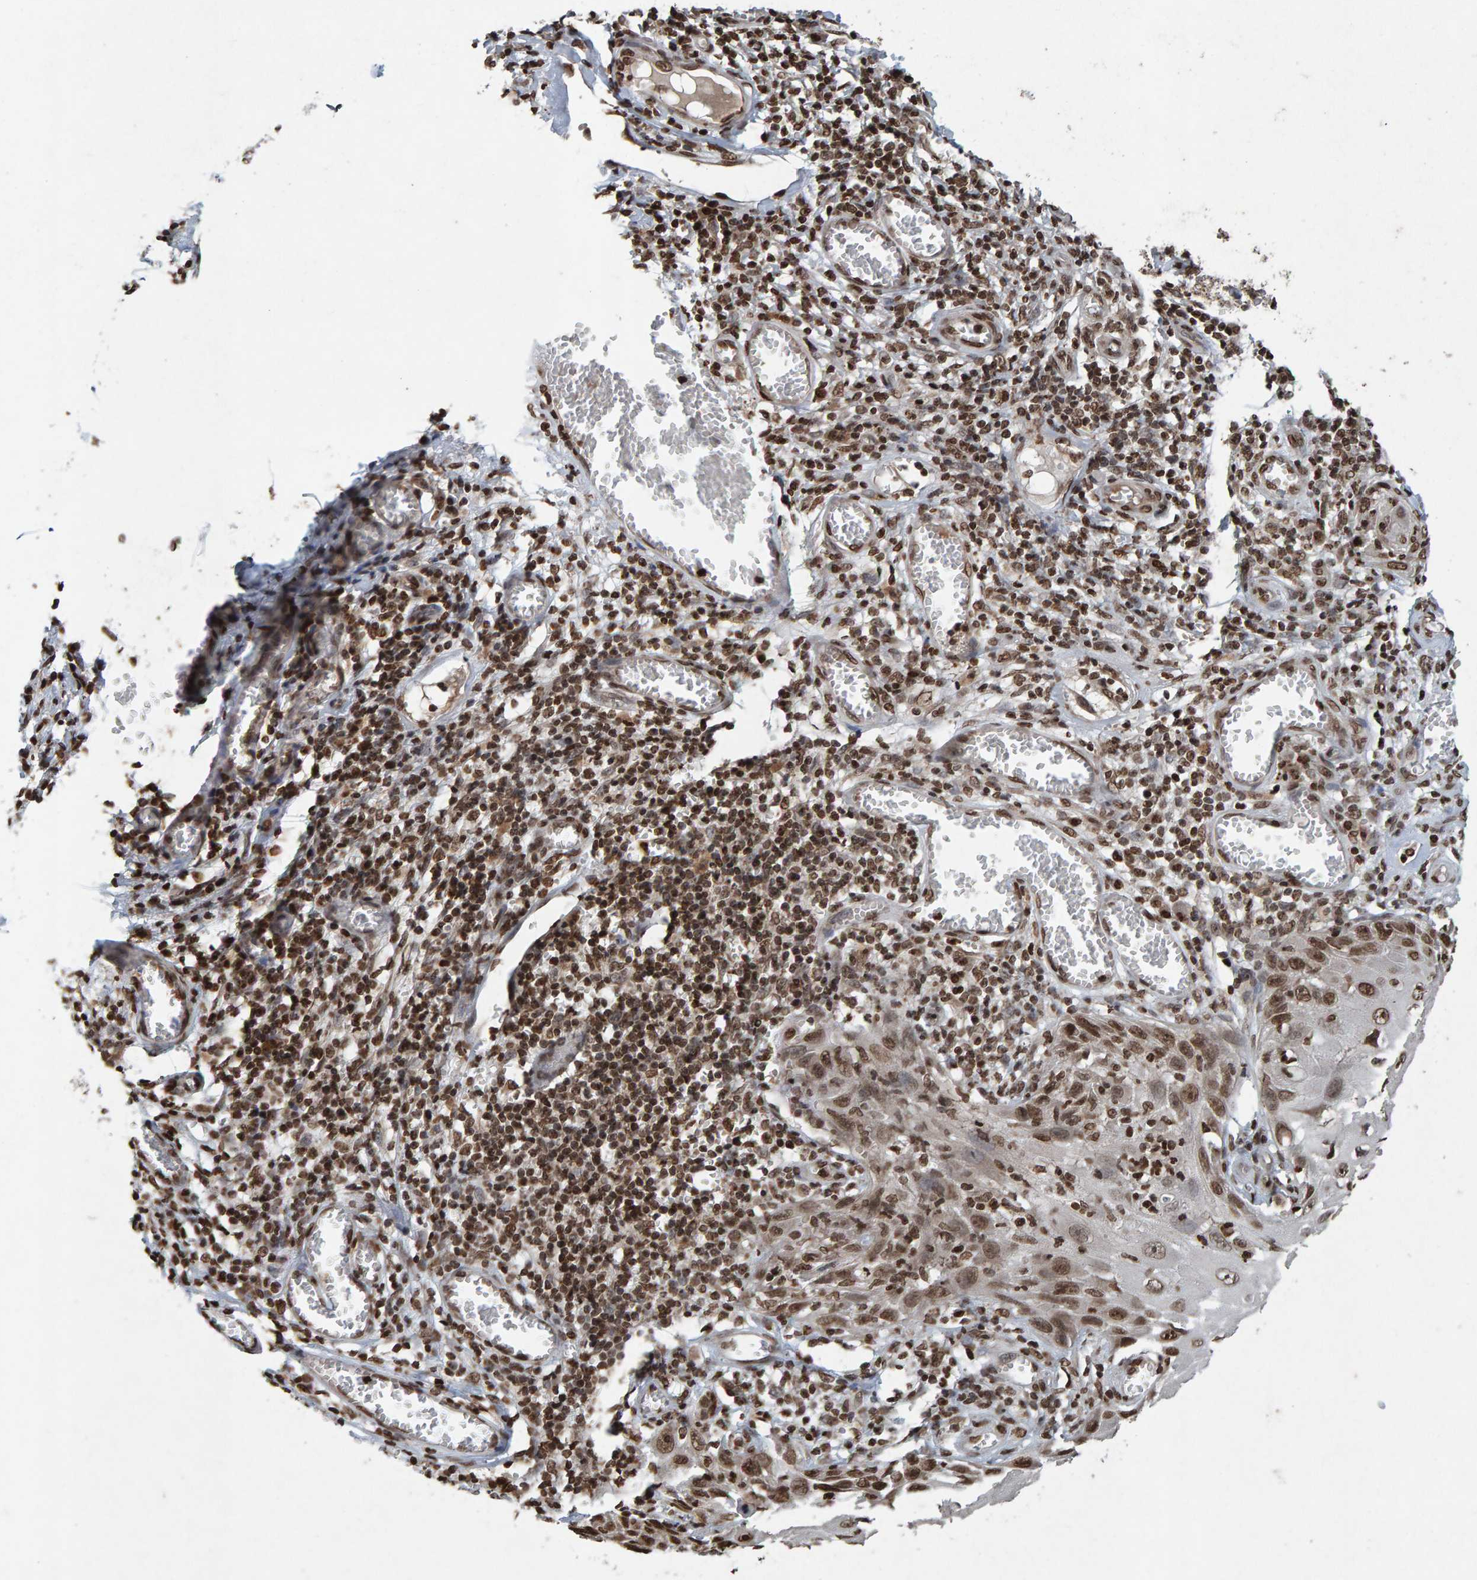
{"staining": {"intensity": "strong", "quantity": "25%-75%", "location": "nuclear"}, "tissue": "skin cancer", "cell_type": "Tumor cells", "image_type": "cancer", "snomed": [{"axis": "morphology", "description": "Squamous cell carcinoma, NOS"}, {"axis": "topography", "description": "Skin"}], "caption": "Protein expression analysis of skin cancer (squamous cell carcinoma) reveals strong nuclear staining in approximately 25%-75% of tumor cells.", "gene": "H2AZ1", "patient": {"sex": "female", "age": 73}}